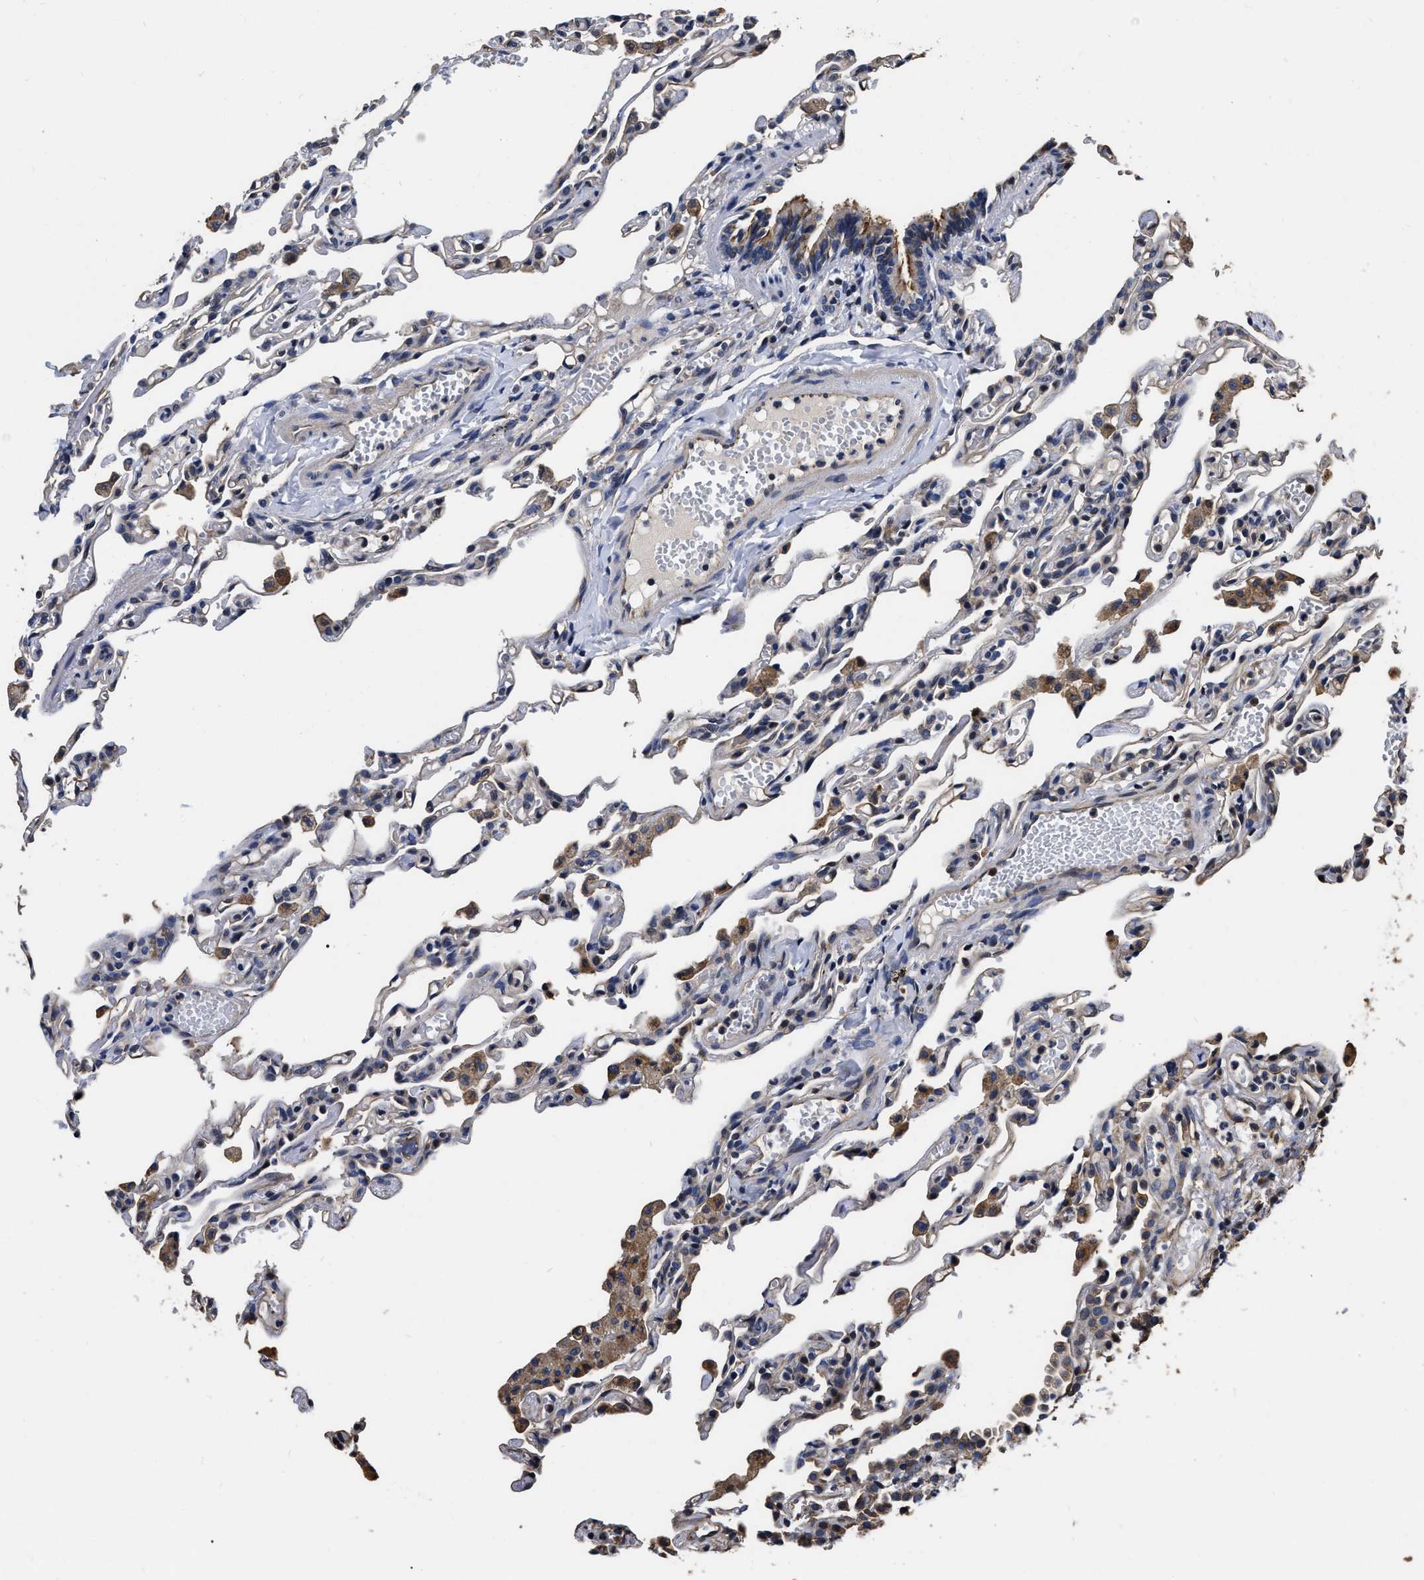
{"staining": {"intensity": "weak", "quantity": "25%-75%", "location": "cytoplasmic/membranous"}, "tissue": "lung", "cell_type": "Alveolar cells", "image_type": "normal", "snomed": [{"axis": "morphology", "description": "Normal tissue, NOS"}, {"axis": "topography", "description": "Lung"}], "caption": "Immunohistochemical staining of benign lung reveals low levels of weak cytoplasmic/membranous staining in about 25%-75% of alveolar cells.", "gene": "ABCG8", "patient": {"sex": "male", "age": 21}}